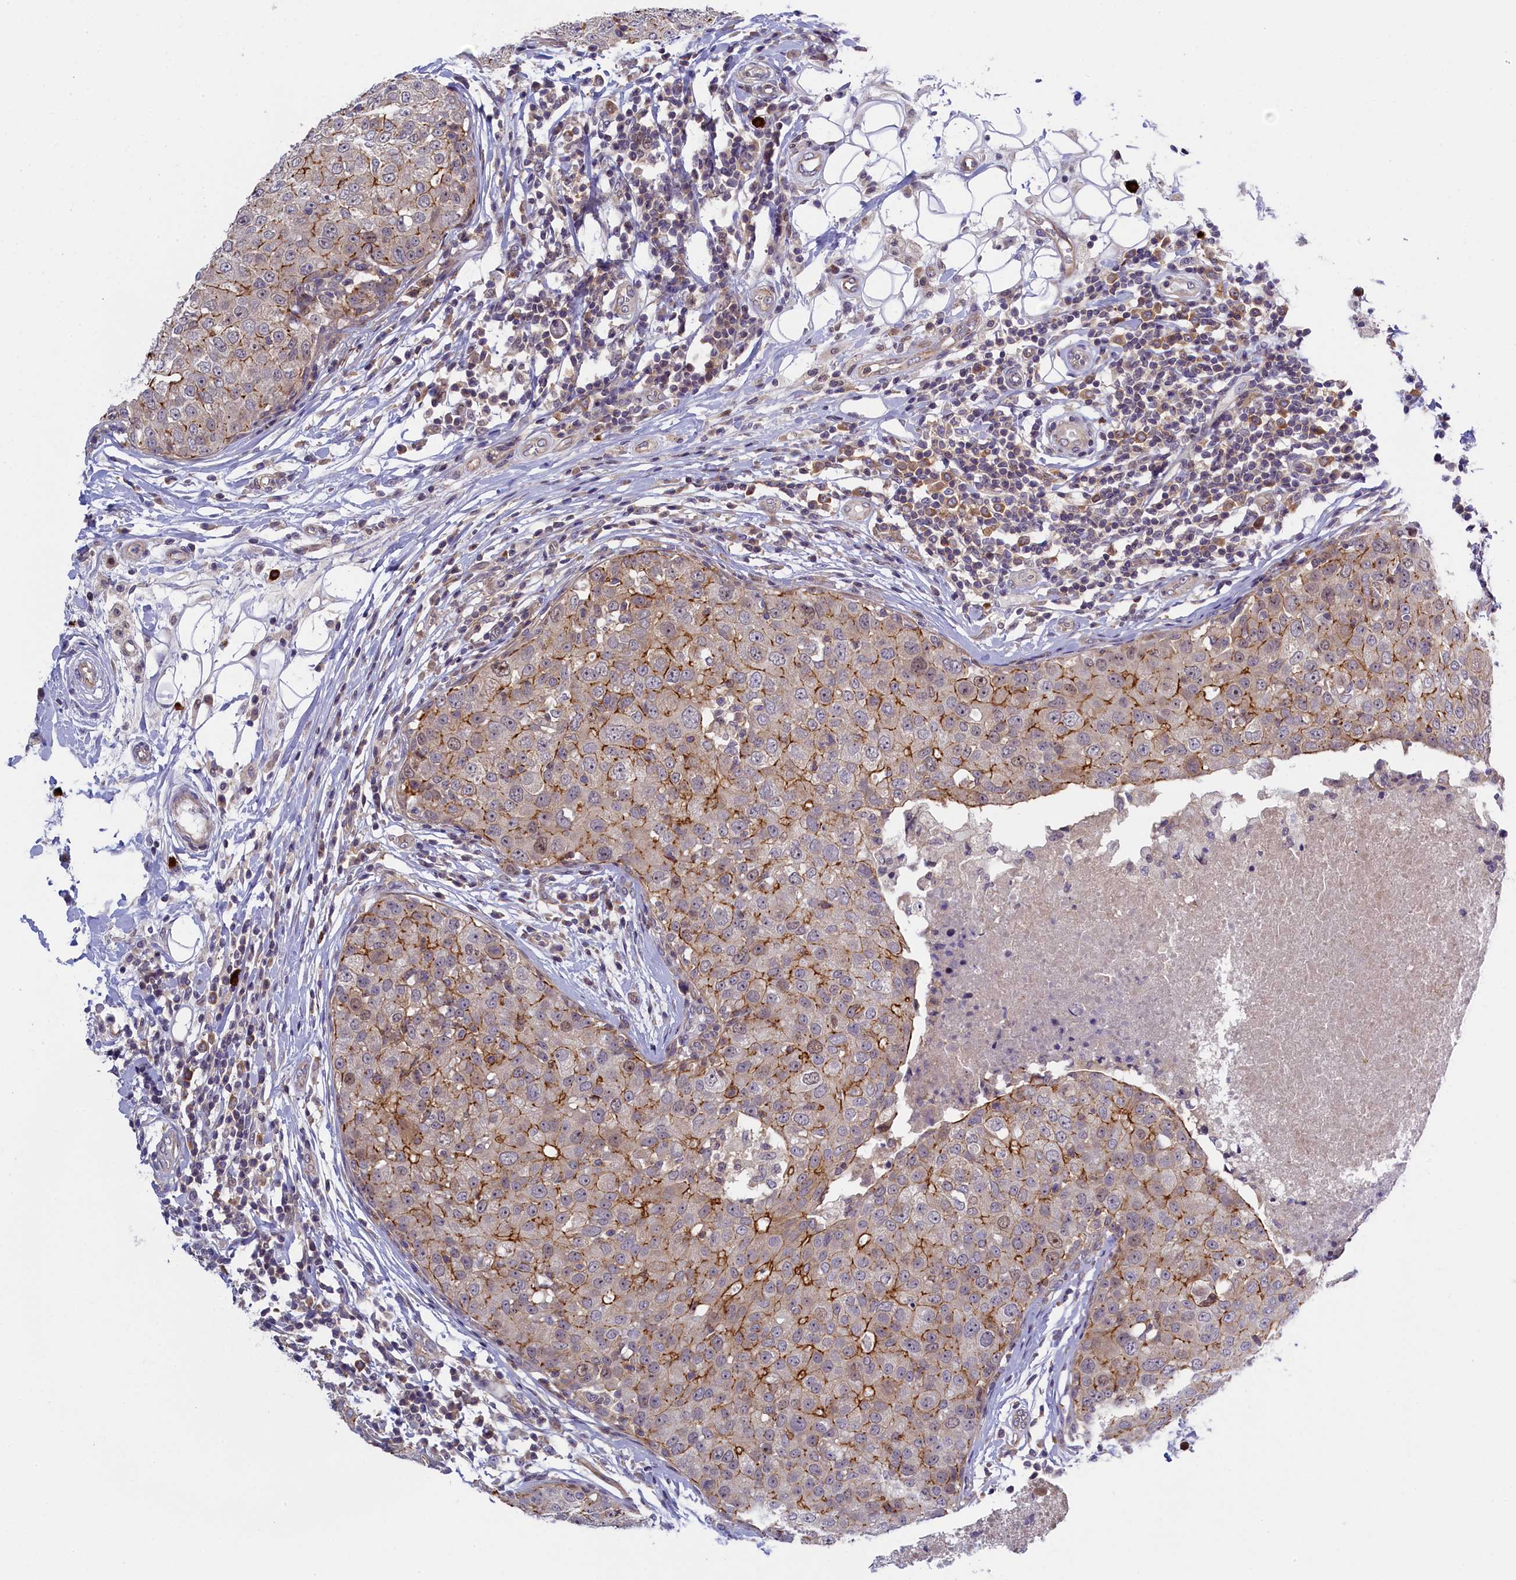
{"staining": {"intensity": "moderate", "quantity": "<25%", "location": "cytoplasmic/membranous,nuclear"}, "tissue": "breast cancer", "cell_type": "Tumor cells", "image_type": "cancer", "snomed": [{"axis": "morphology", "description": "Duct carcinoma"}, {"axis": "topography", "description": "Breast"}], "caption": "Immunohistochemistry image of human infiltrating ductal carcinoma (breast) stained for a protein (brown), which reveals low levels of moderate cytoplasmic/membranous and nuclear positivity in about <25% of tumor cells.", "gene": "CCL23", "patient": {"sex": "female", "age": 27}}